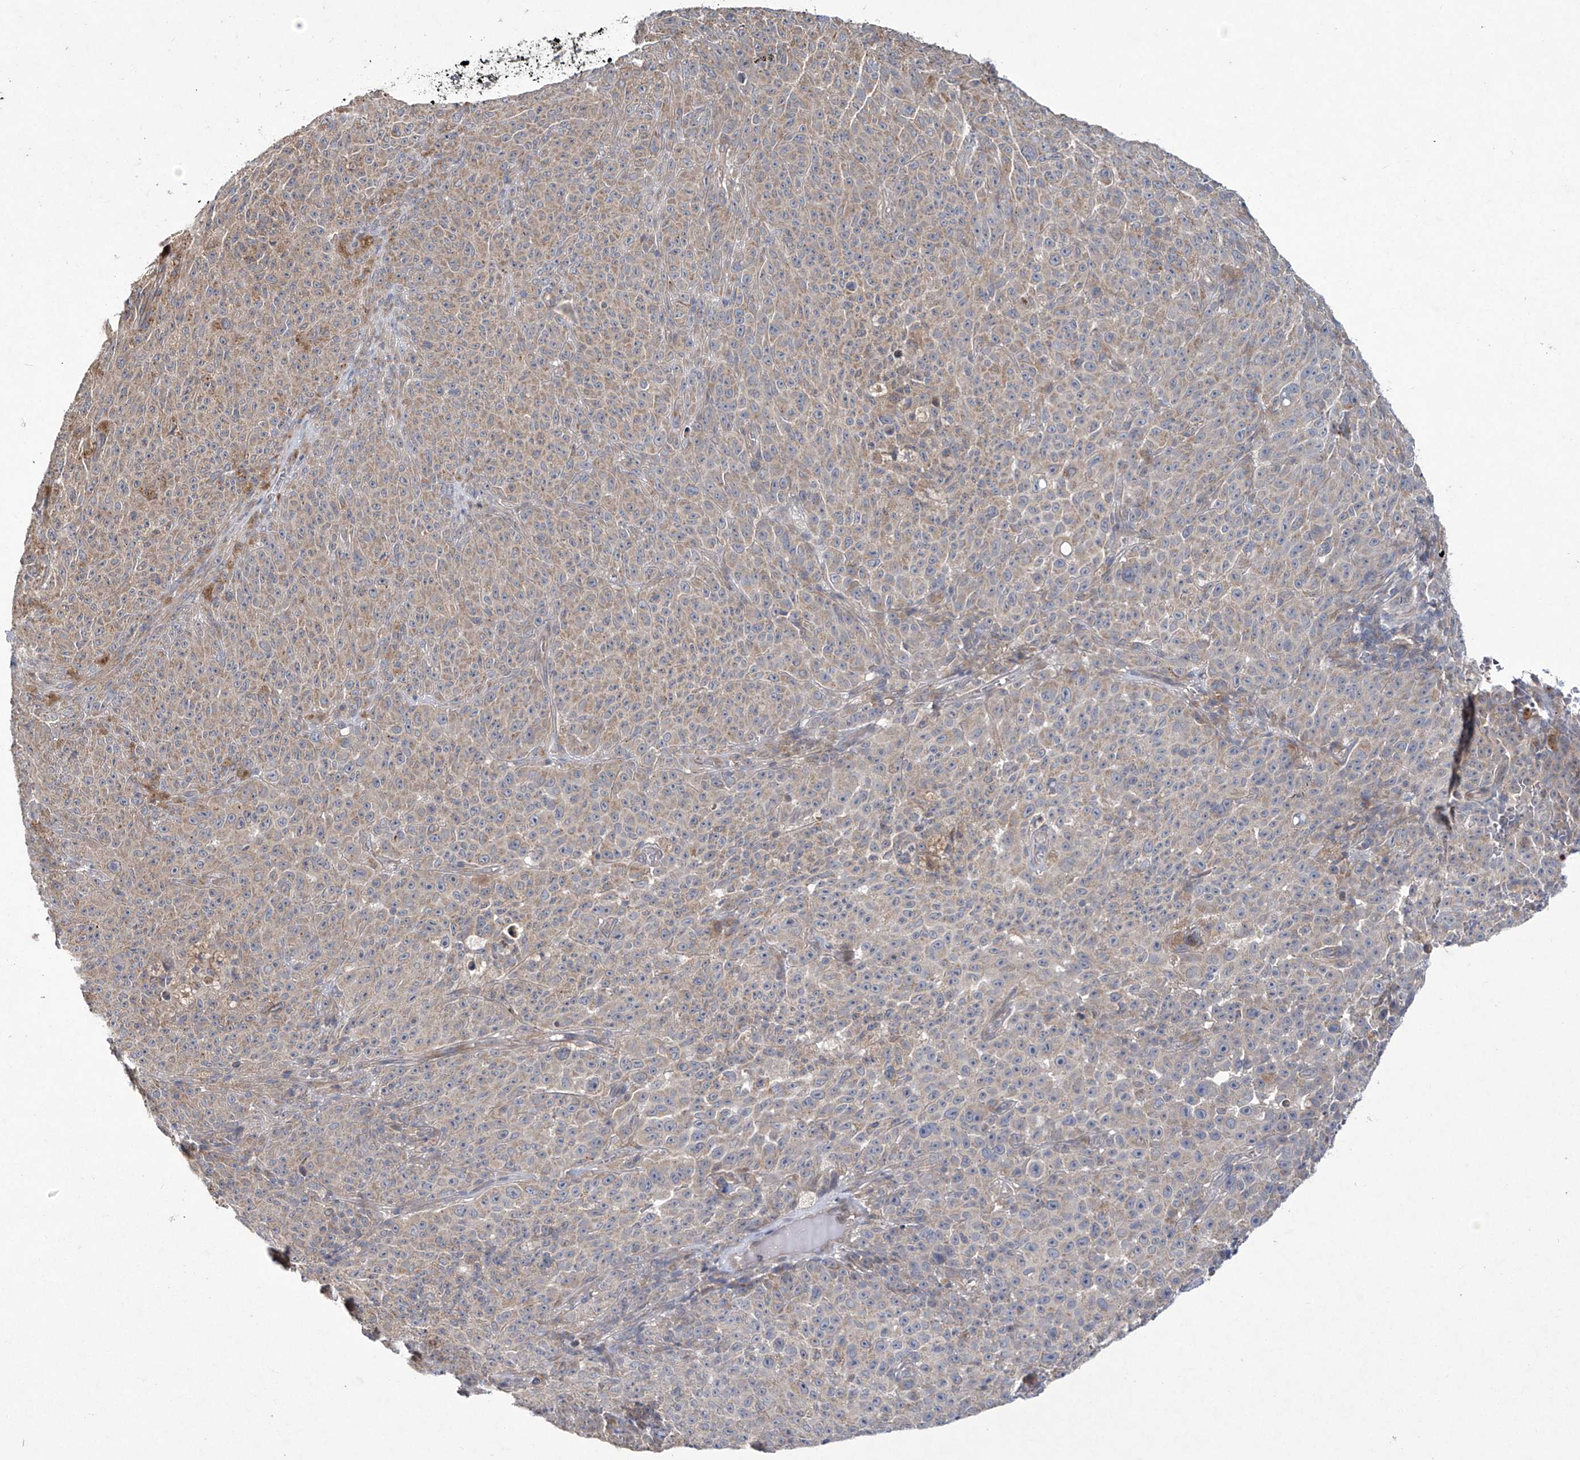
{"staining": {"intensity": "weak", "quantity": "25%-75%", "location": "cytoplasmic/membranous"}, "tissue": "melanoma", "cell_type": "Tumor cells", "image_type": "cancer", "snomed": [{"axis": "morphology", "description": "Malignant melanoma, NOS"}, {"axis": "topography", "description": "Skin"}], "caption": "Melanoma stained for a protein reveals weak cytoplasmic/membranous positivity in tumor cells. Using DAB (brown) and hematoxylin (blue) stains, captured at high magnification using brightfield microscopy.", "gene": "TRIM60", "patient": {"sex": "female", "age": 82}}